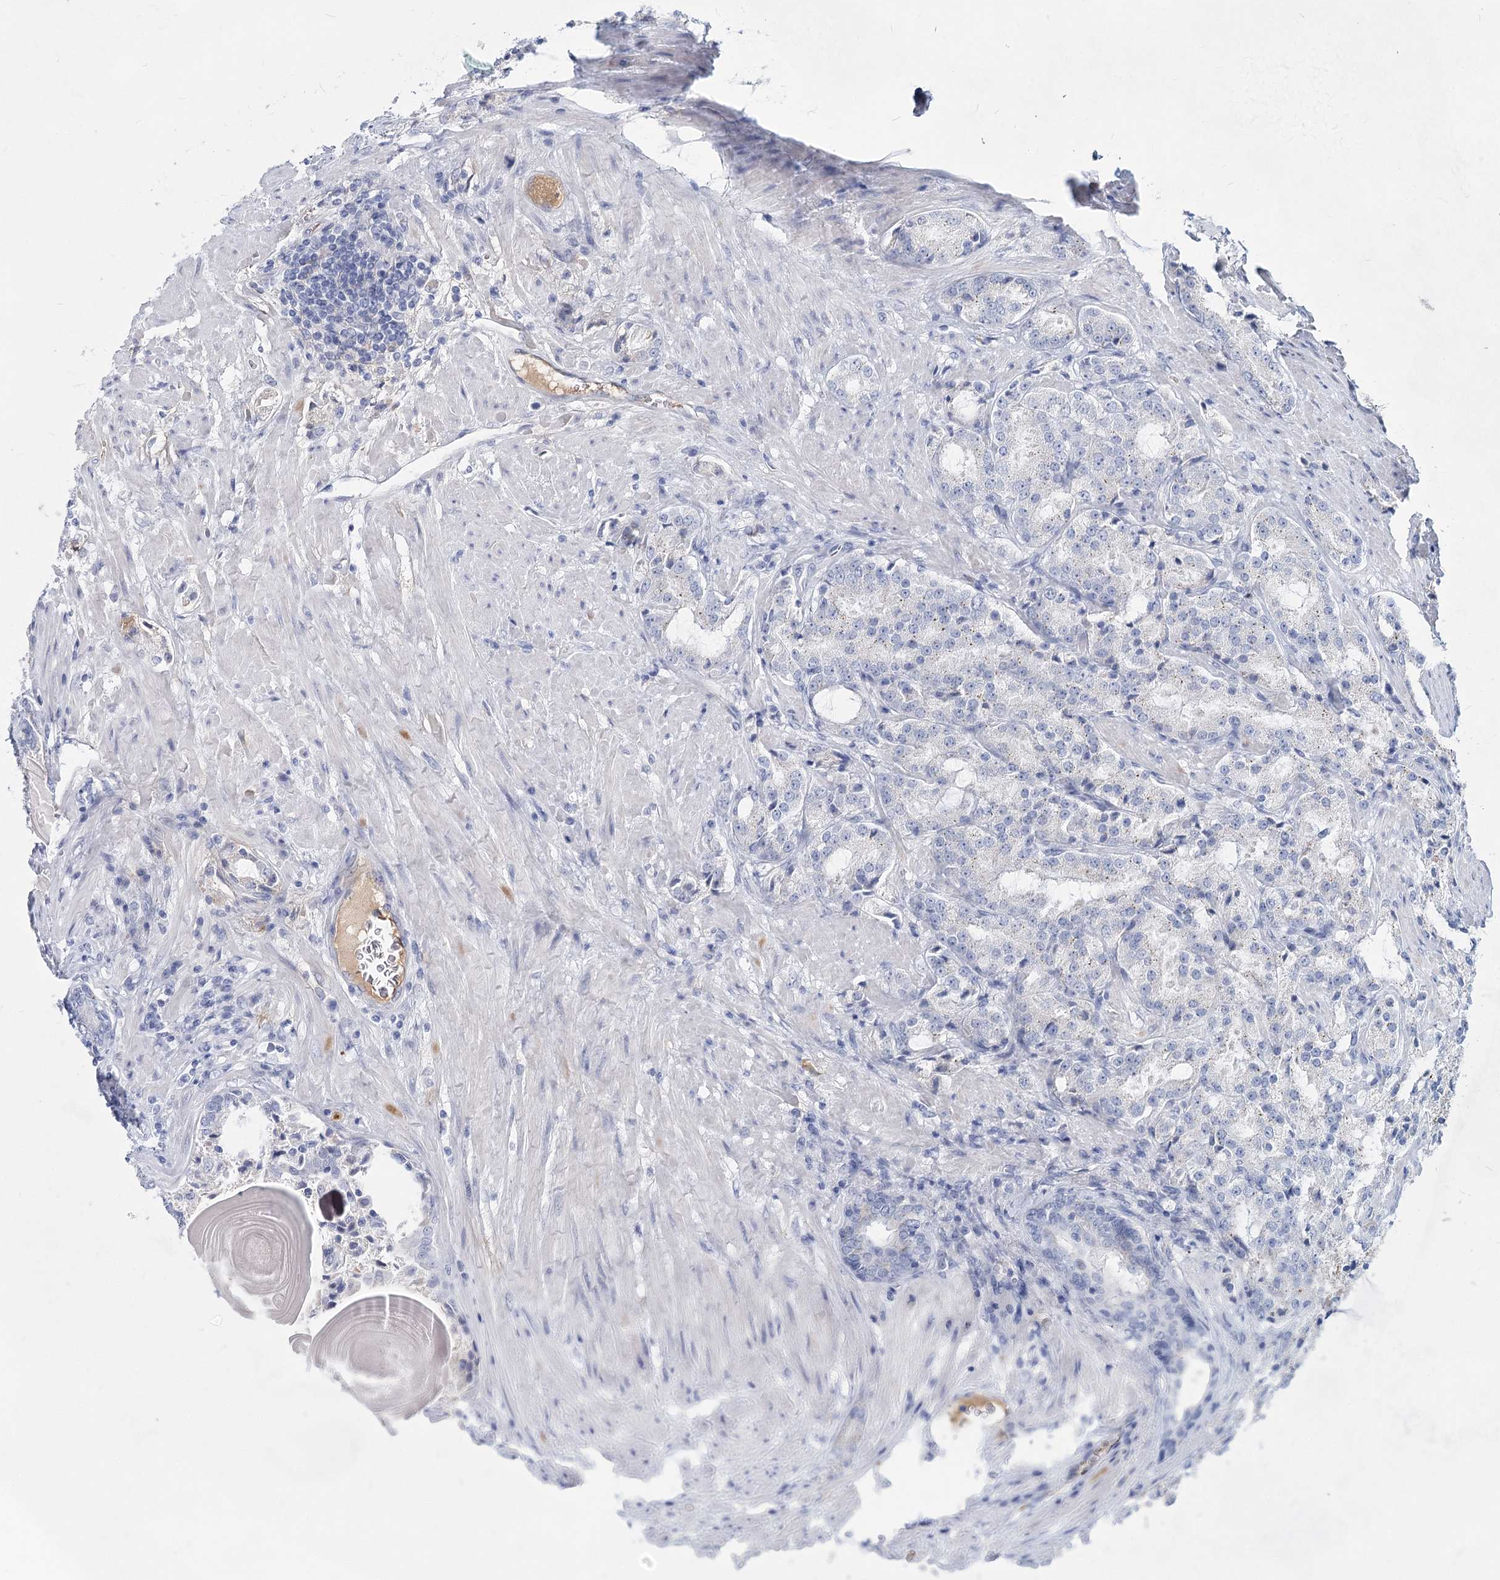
{"staining": {"intensity": "negative", "quantity": "none", "location": "none"}, "tissue": "prostate cancer", "cell_type": "Tumor cells", "image_type": "cancer", "snomed": [{"axis": "morphology", "description": "Adenocarcinoma, High grade"}, {"axis": "topography", "description": "Prostate"}], "caption": "This is an IHC micrograph of high-grade adenocarcinoma (prostate). There is no staining in tumor cells.", "gene": "TASOR2", "patient": {"sex": "male", "age": 66}}